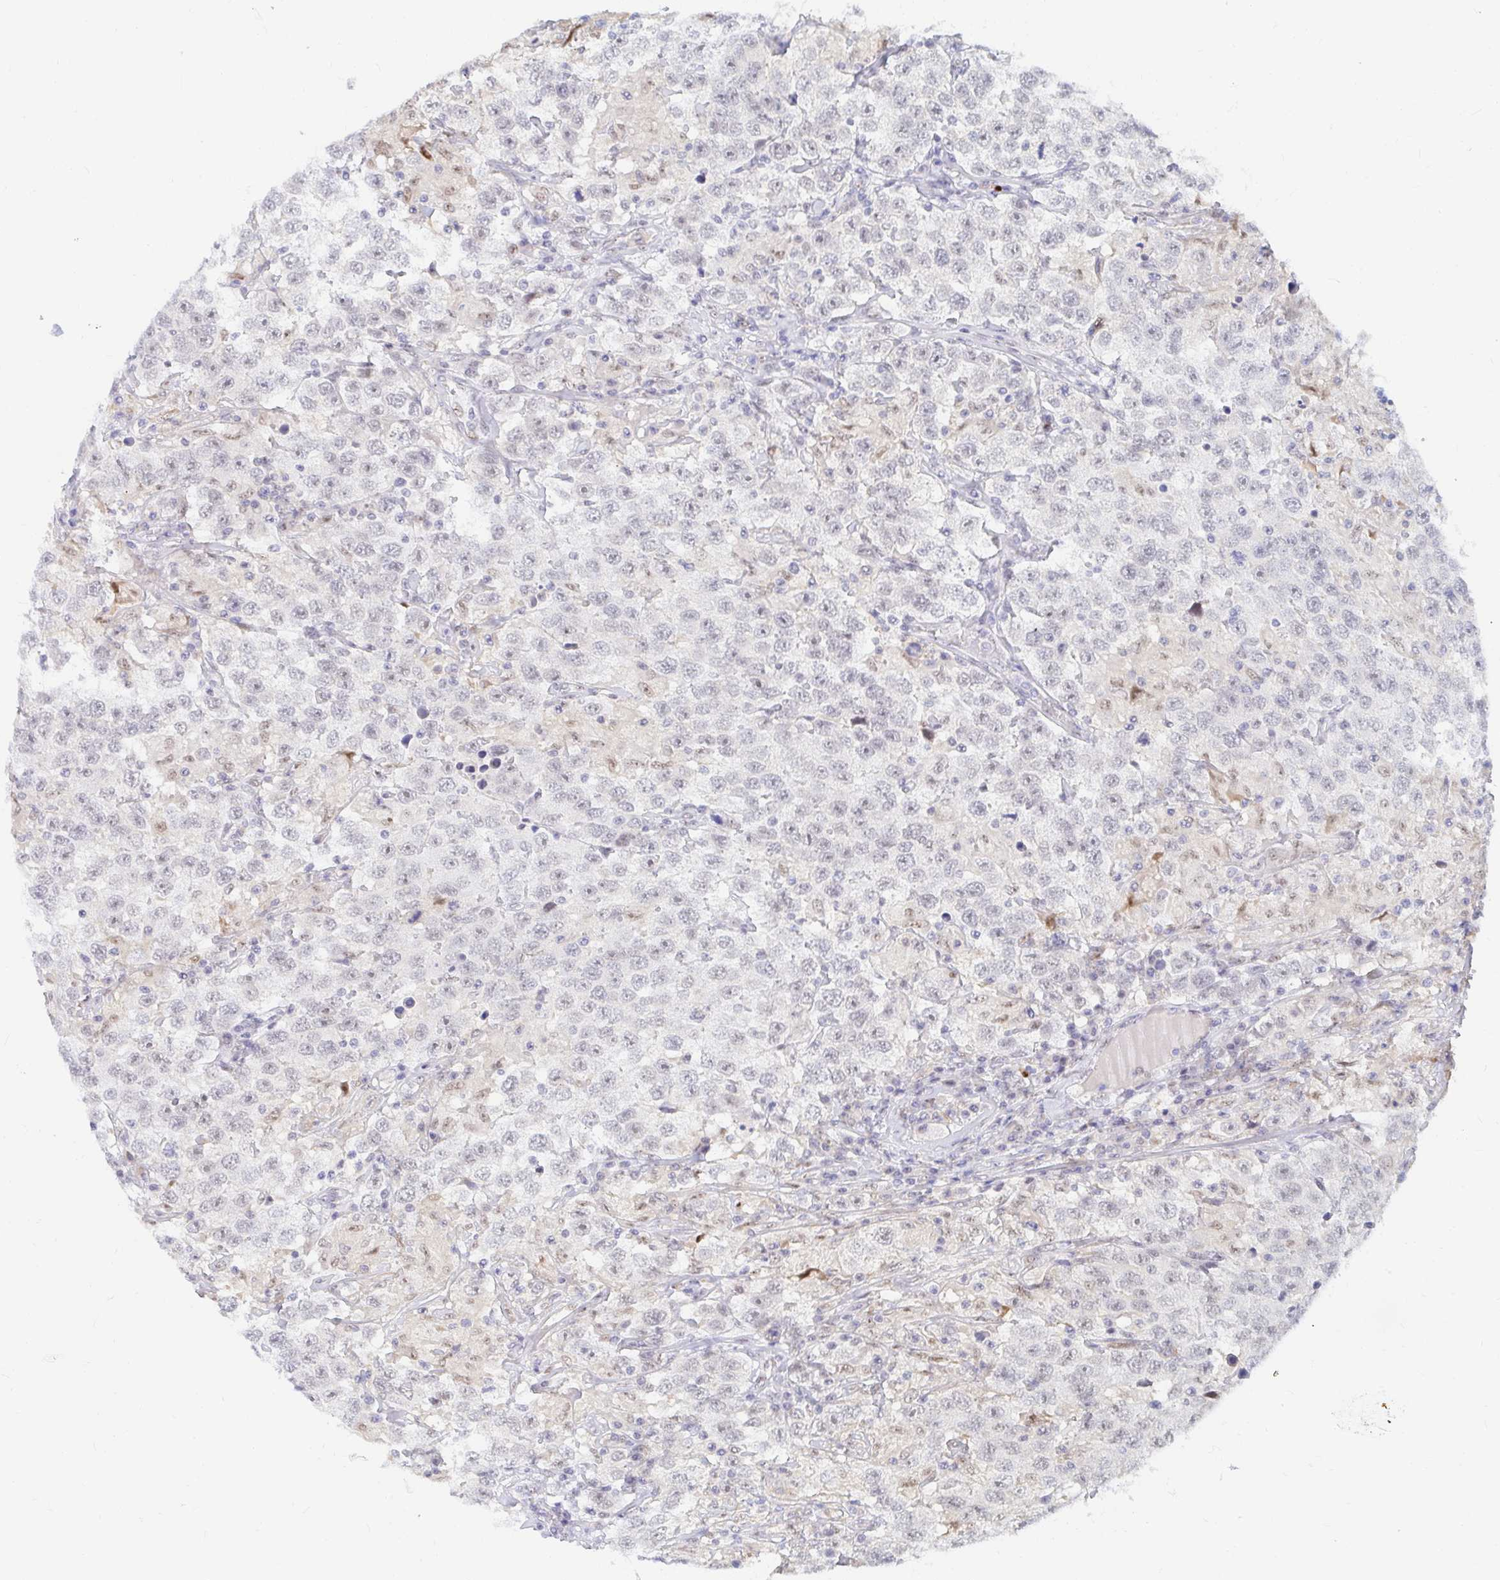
{"staining": {"intensity": "weak", "quantity": "<25%", "location": "nuclear"}, "tissue": "testis cancer", "cell_type": "Tumor cells", "image_type": "cancer", "snomed": [{"axis": "morphology", "description": "Seminoma, NOS"}, {"axis": "topography", "description": "Testis"}], "caption": "Testis cancer was stained to show a protein in brown. There is no significant positivity in tumor cells.", "gene": "COL28A1", "patient": {"sex": "male", "age": 41}}